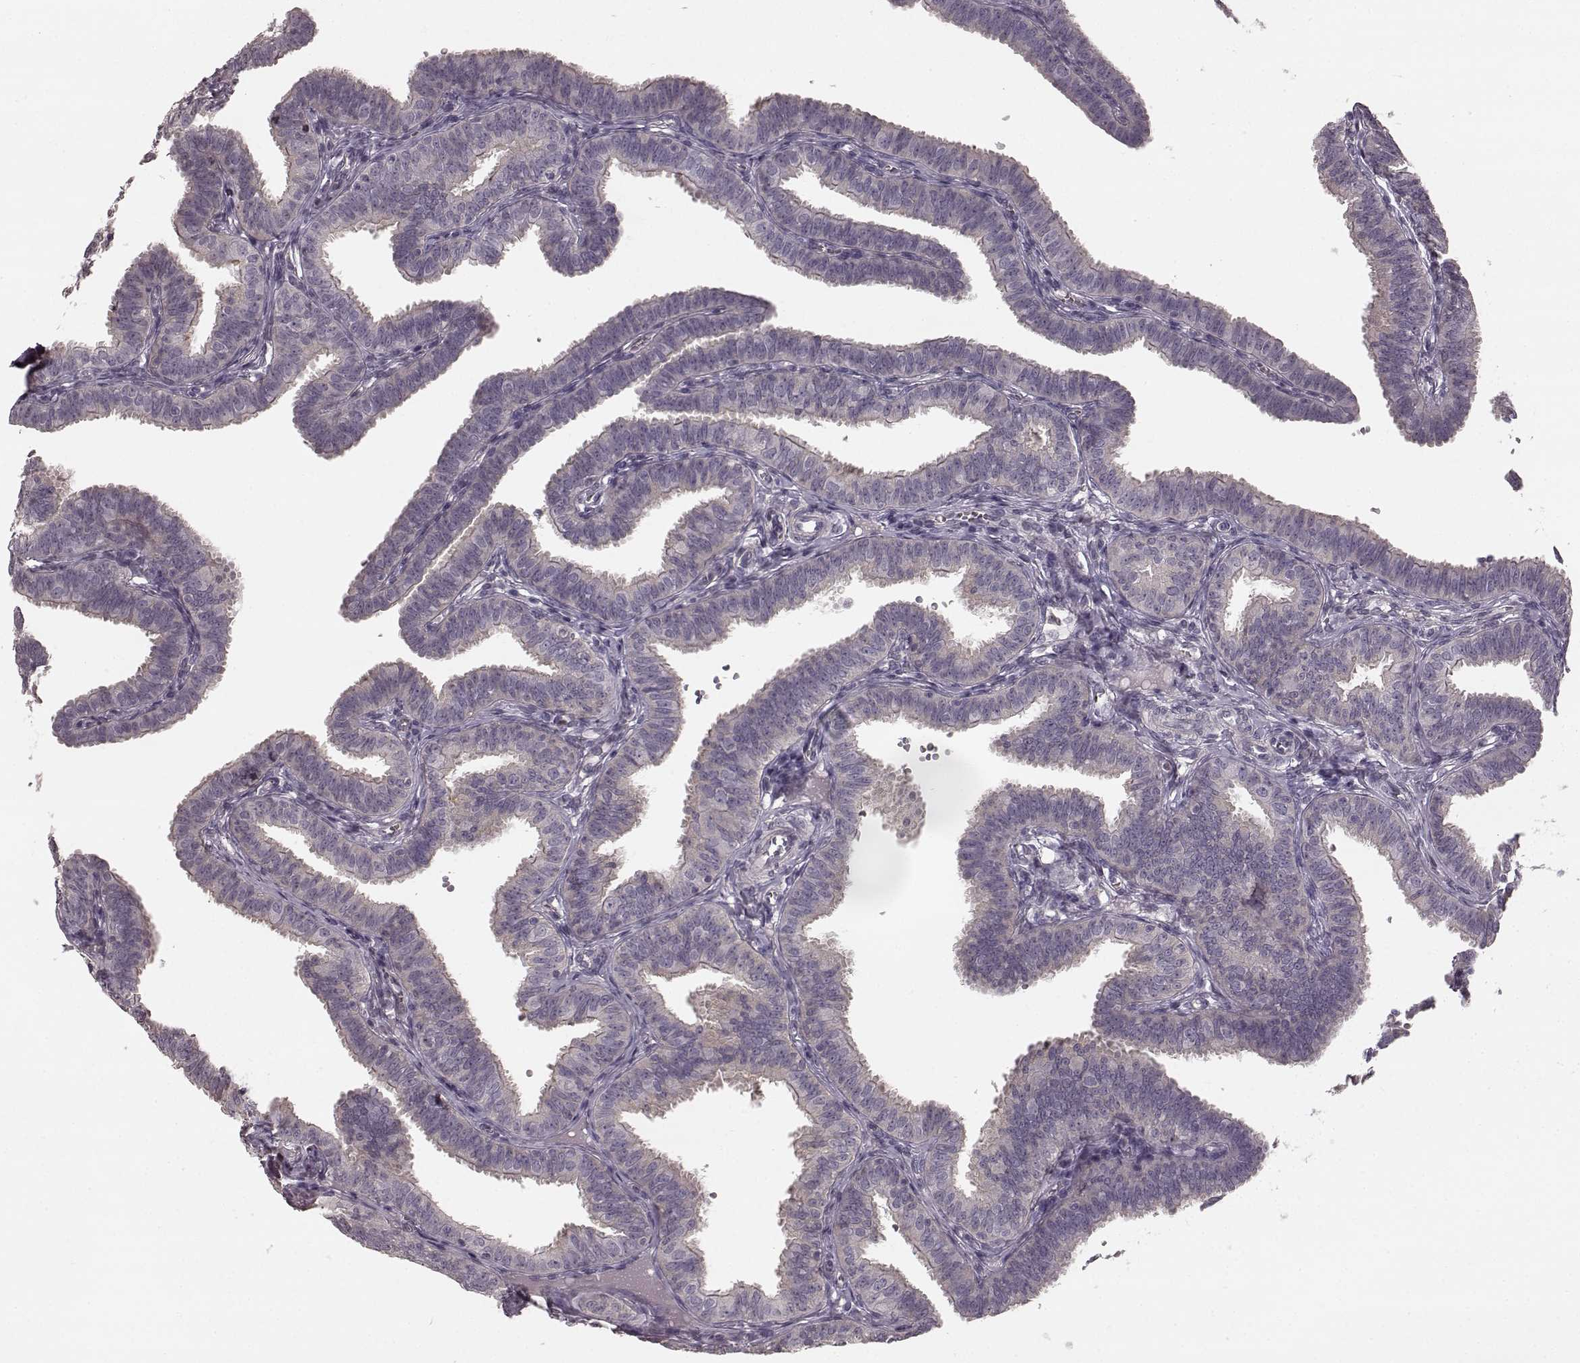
{"staining": {"intensity": "negative", "quantity": "none", "location": "none"}, "tissue": "fallopian tube", "cell_type": "Glandular cells", "image_type": "normal", "snomed": [{"axis": "morphology", "description": "Normal tissue, NOS"}, {"axis": "topography", "description": "Fallopian tube"}], "caption": "An image of fallopian tube stained for a protein demonstrates no brown staining in glandular cells.", "gene": "PRKCE", "patient": {"sex": "female", "age": 25}}